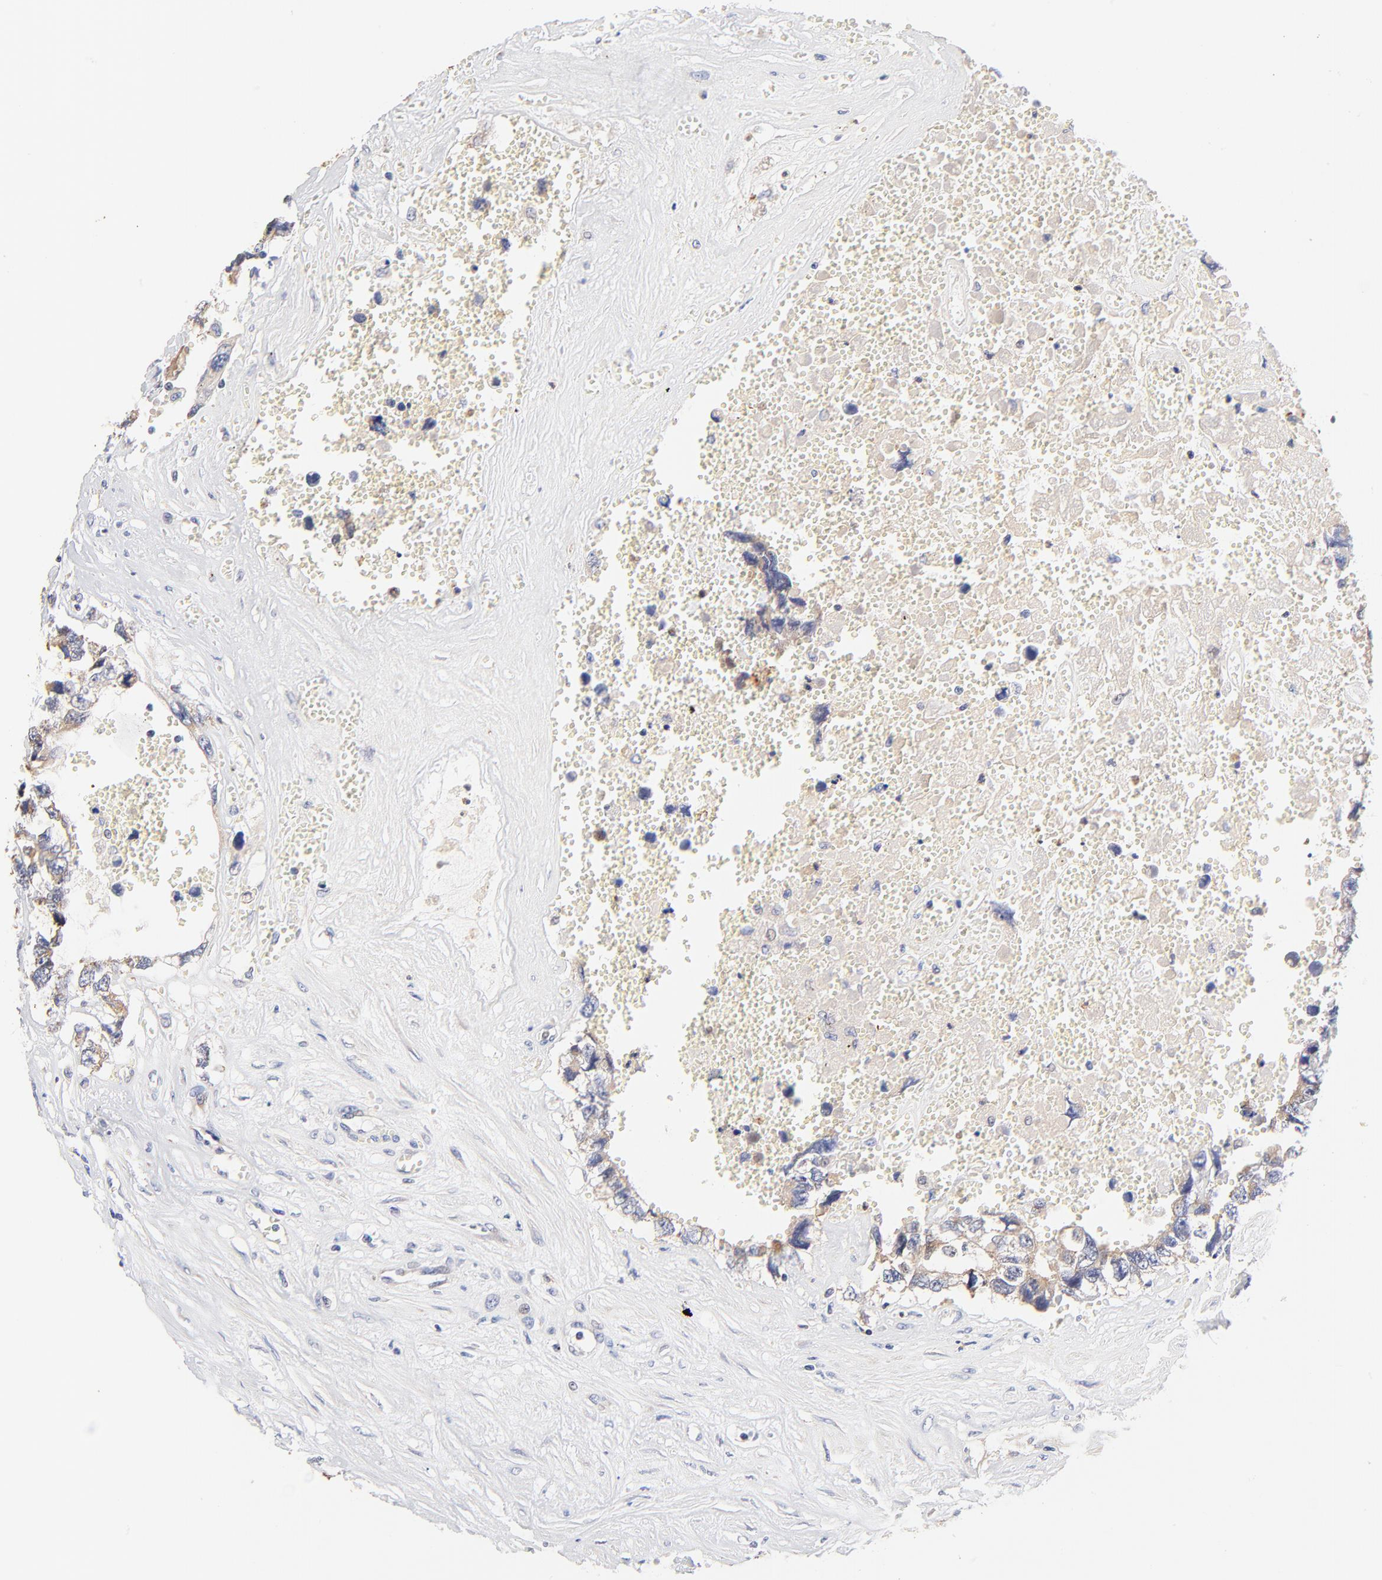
{"staining": {"intensity": "weak", "quantity": ">75%", "location": "cytoplasmic/membranous"}, "tissue": "testis cancer", "cell_type": "Tumor cells", "image_type": "cancer", "snomed": [{"axis": "morphology", "description": "Carcinoma, Embryonal, NOS"}, {"axis": "topography", "description": "Testis"}], "caption": "A photomicrograph of human testis embryonal carcinoma stained for a protein exhibits weak cytoplasmic/membranous brown staining in tumor cells. (DAB (3,3'-diaminobenzidine) IHC with brightfield microscopy, high magnification).", "gene": "PTK7", "patient": {"sex": "male", "age": 31}}